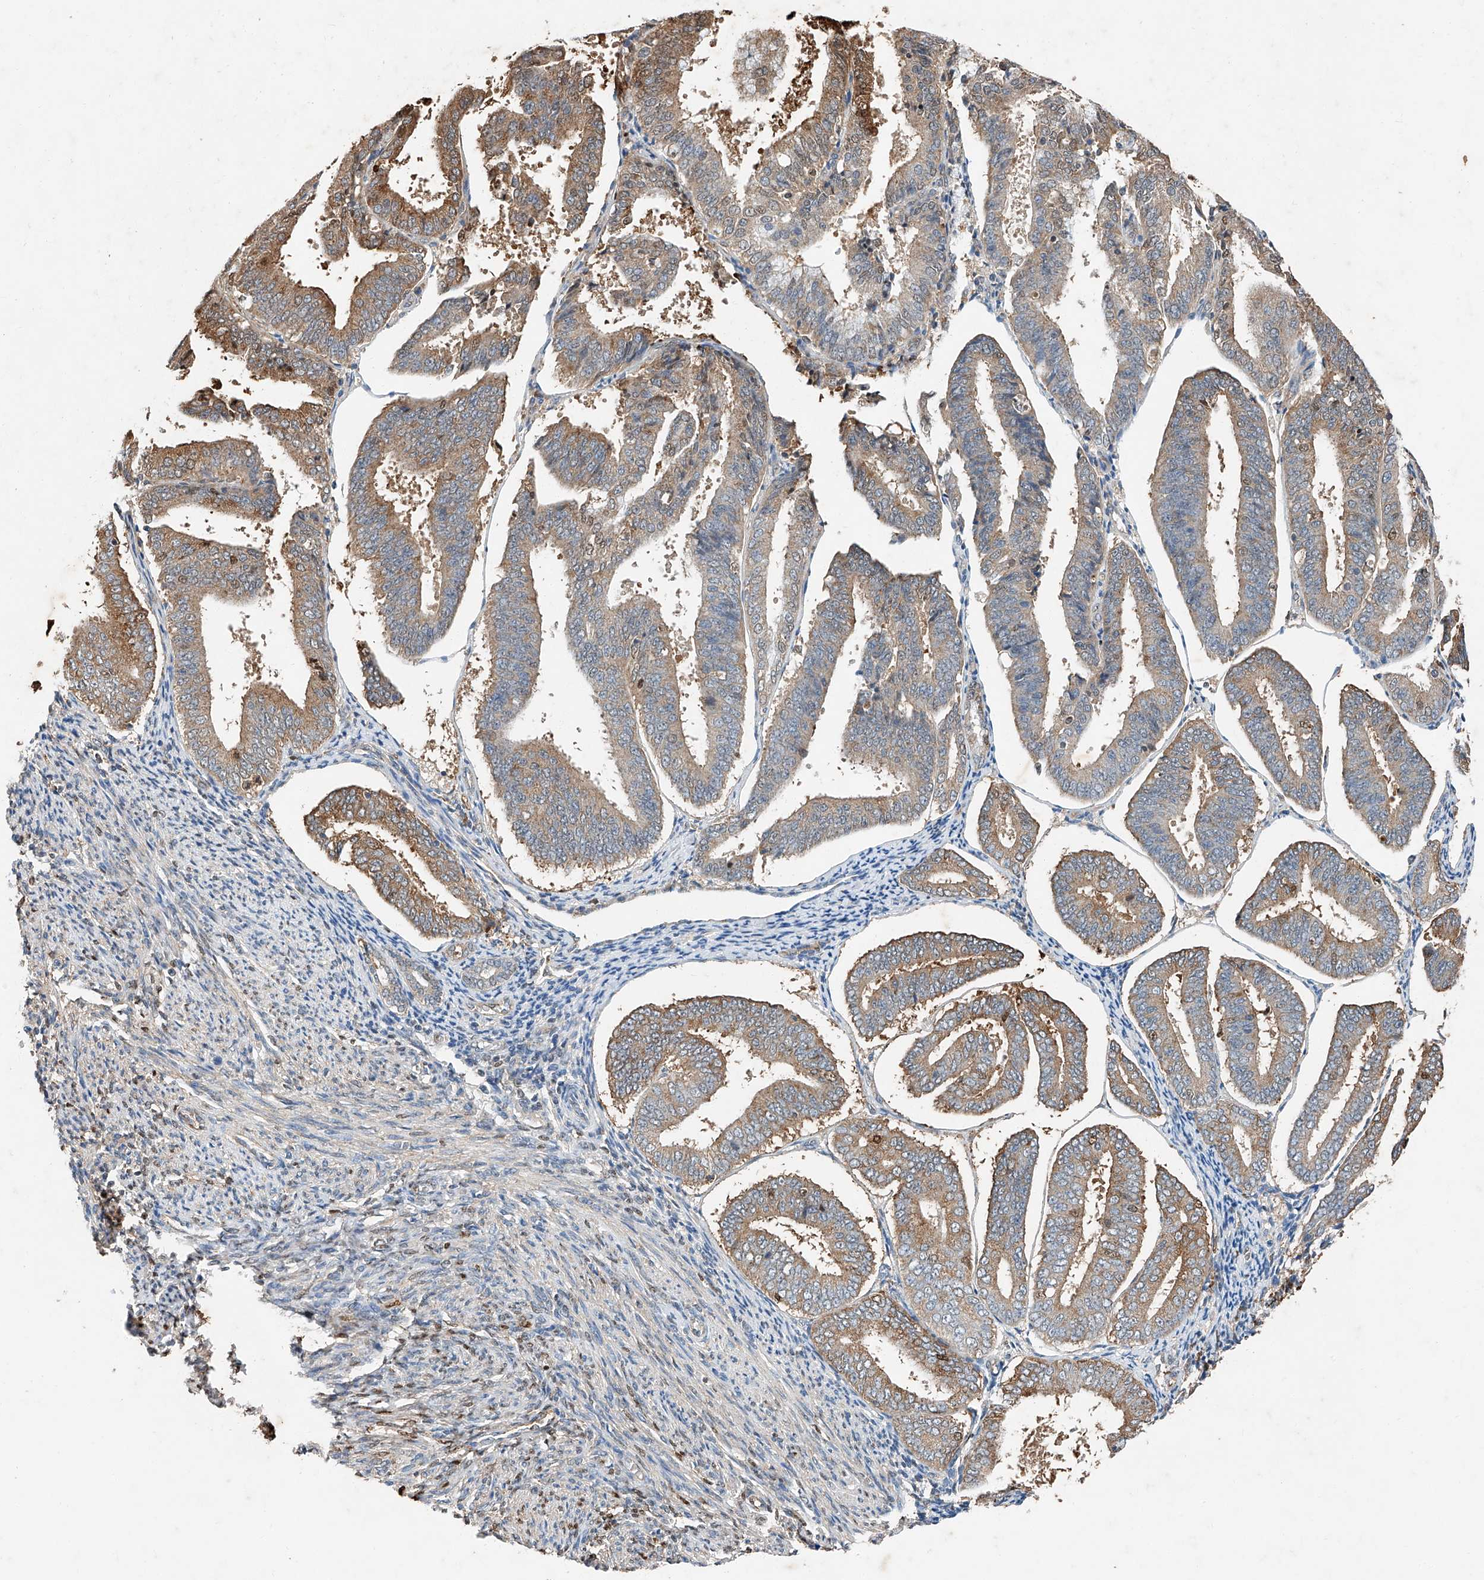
{"staining": {"intensity": "moderate", "quantity": ">75%", "location": "cytoplasmic/membranous"}, "tissue": "endometrial cancer", "cell_type": "Tumor cells", "image_type": "cancer", "snomed": [{"axis": "morphology", "description": "Adenocarcinoma, NOS"}, {"axis": "topography", "description": "Endometrium"}], "caption": "The photomicrograph reveals a brown stain indicating the presence of a protein in the cytoplasmic/membranous of tumor cells in adenocarcinoma (endometrial). Nuclei are stained in blue.", "gene": "CTDP1", "patient": {"sex": "female", "age": 63}}